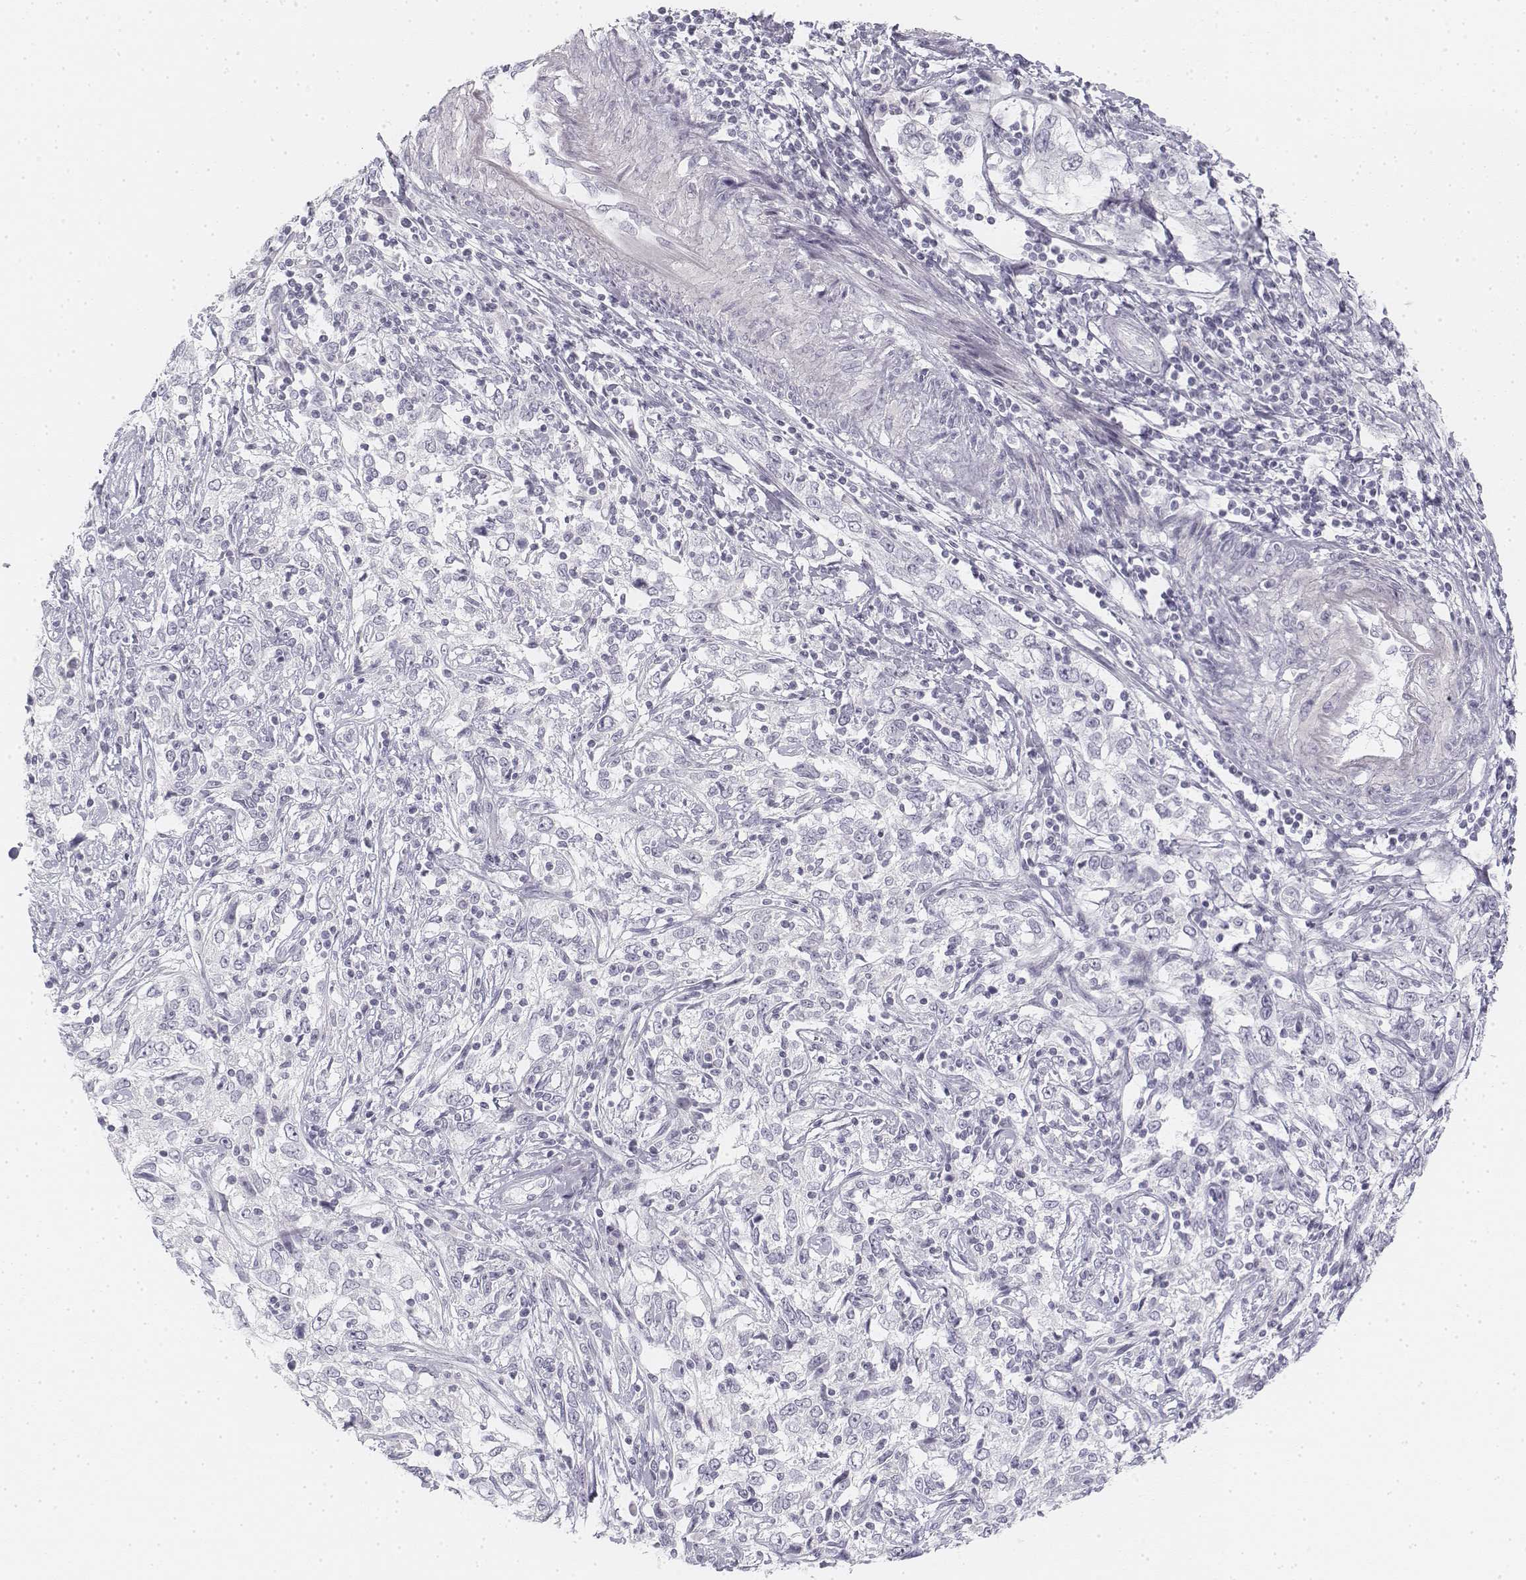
{"staining": {"intensity": "negative", "quantity": "none", "location": "none"}, "tissue": "cervical cancer", "cell_type": "Tumor cells", "image_type": "cancer", "snomed": [{"axis": "morphology", "description": "Adenocarcinoma, NOS"}, {"axis": "topography", "description": "Cervix"}], "caption": "An immunohistochemistry micrograph of cervical cancer (adenocarcinoma) is shown. There is no staining in tumor cells of cervical cancer (adenocarcinoma). (Stains: DAB (3,3'-diaminobenzidine) immunohistochemistry (IHC) with hematoxylin counter stain, Microscopy: brightfield microscopy at high magnification).", "gene": "KRT25", "patient": {"sex": "female", "age": 40}}